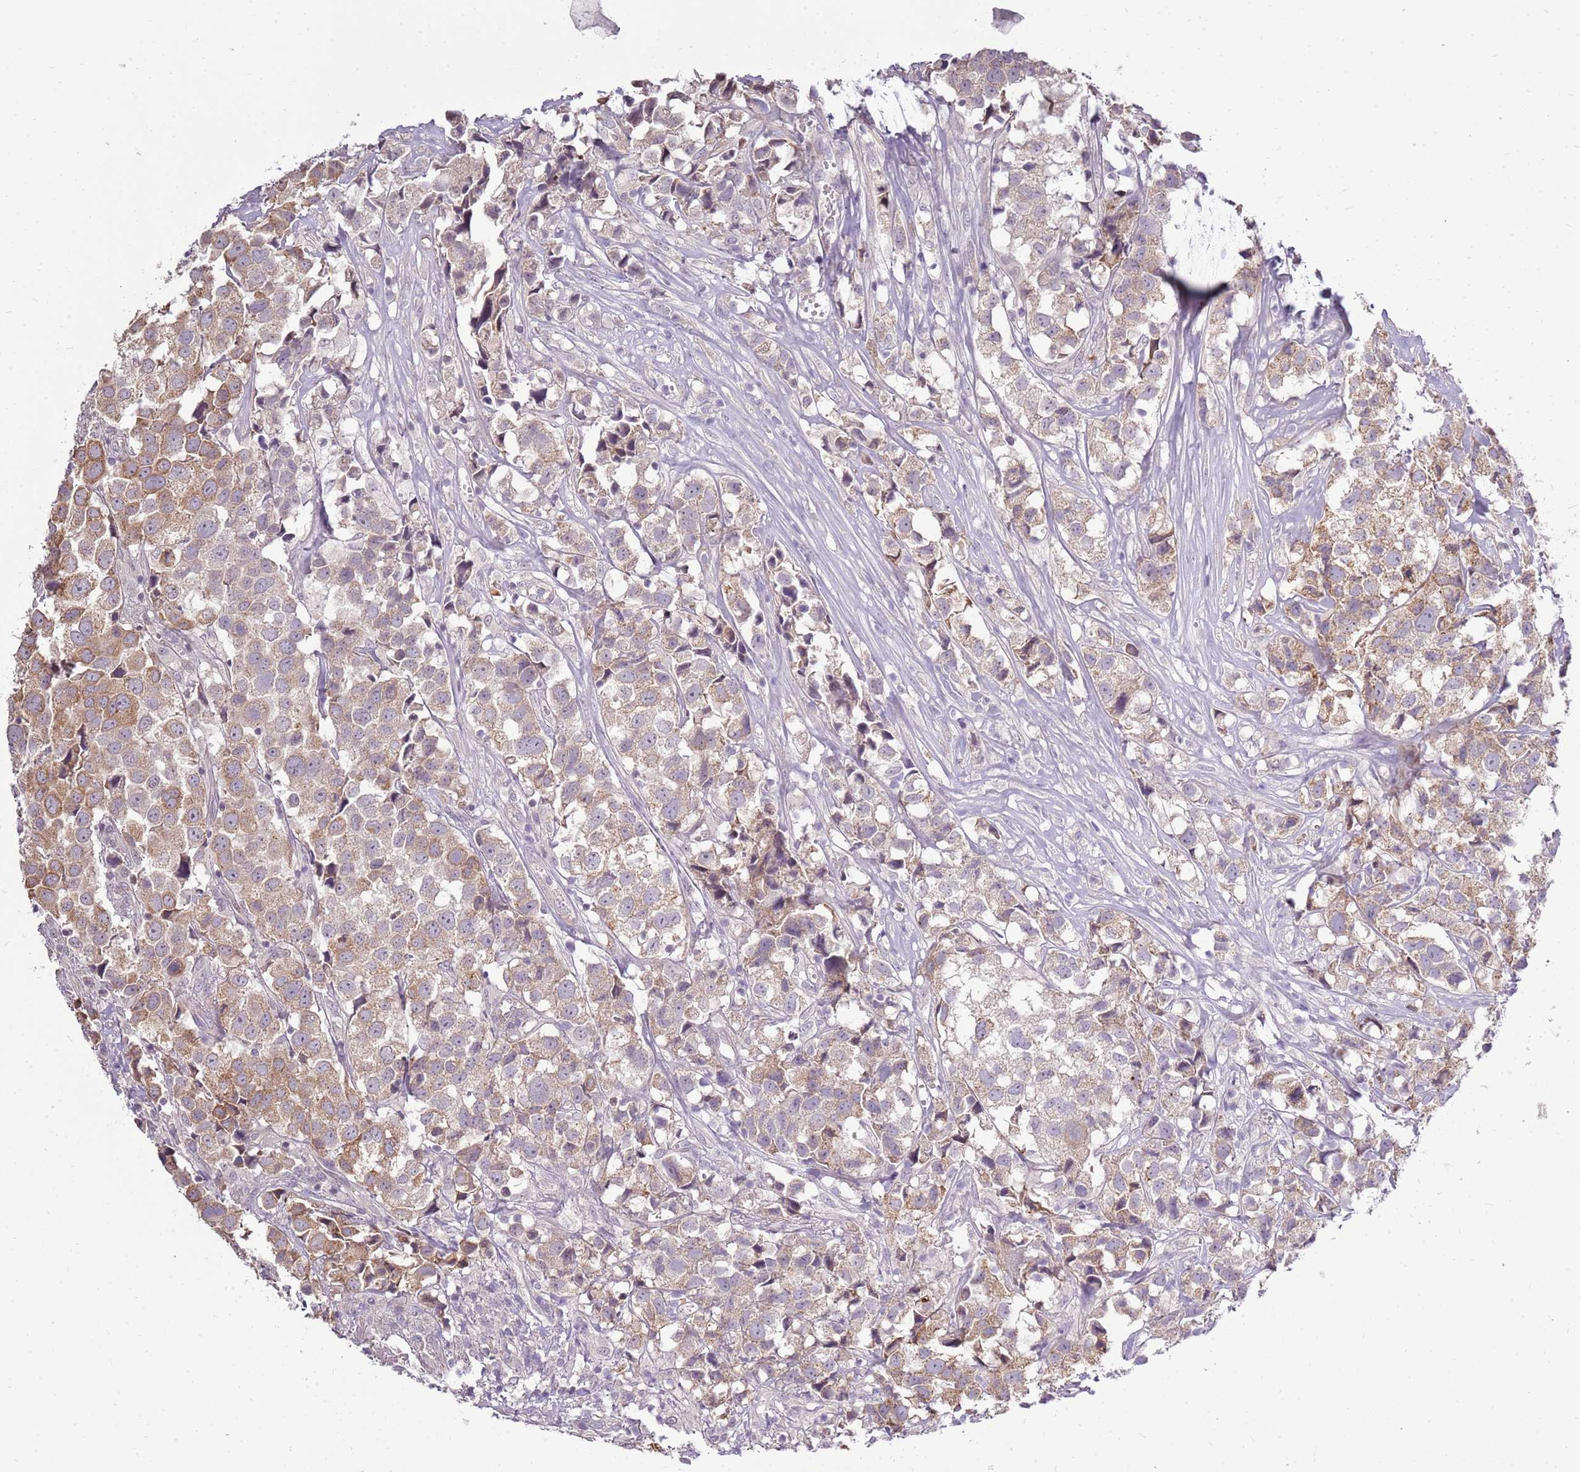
{"staining": {"intensity": "moderate", "quantity": ">75%", "location": "cytoplasmic/membranous"}, "tissue": "urothelial cancer", "cell_type": "Tumor cells", "image_type": "cancer", "snomed": [{"axis": "morphology", "description": "Urothelial carcinoma, High grade"}, {"axis": "topography", "description": "Urinary bladder"}], "caption": "IHC histopathology image of neoplastic tissue: high-grade urothelial carcinoma stained using immunohistochemistry (IHC) exhibits medium levels of moderate protein expression localized specifically in the cytoplasmic/membranous of tumor cells, appearing as a cytoplasmic/membranous brown color.", "gene": "UGGT2", "patient": {"sex": "female", "age": 75}}